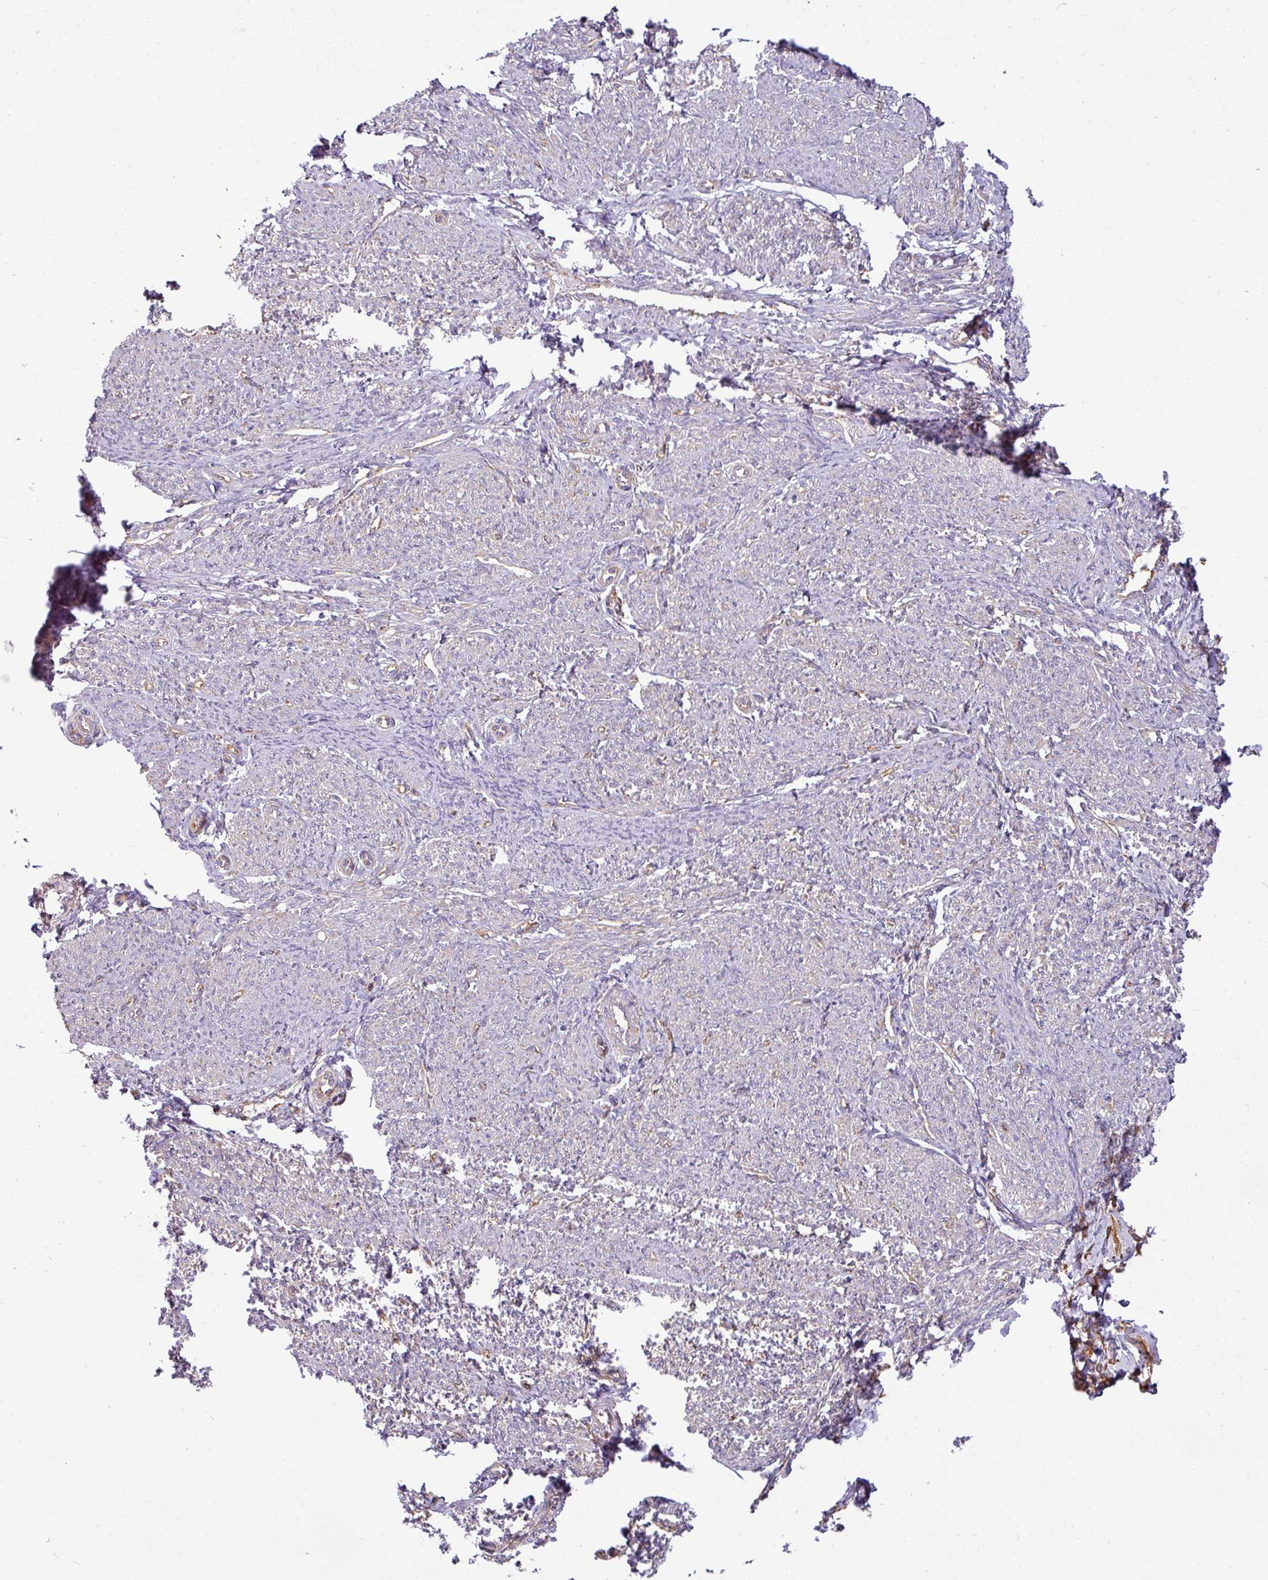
{"staining": {"intensity": "weak", "quantity": "<25%", "location": "cytoplasmic/membranous"}, "tissue": "smooth muscle", "cell_type": "Smooth muscle cells", "image_type": "normal", "snomed": [{"axis": "morphology", "description": "Normal tissue, NOS"}, {"axis": "topography", "description": "Smooth muscle"}], "caption": "IHC micrograph of benign smooth muscle: smooth muscle stained with DAB (3,3'-diaminobenzidine) exhibits no significant protein positivity in smooth muscle cells.", "gene": "XNDC1N", "patient": {"sex": "female", "age": 65}}